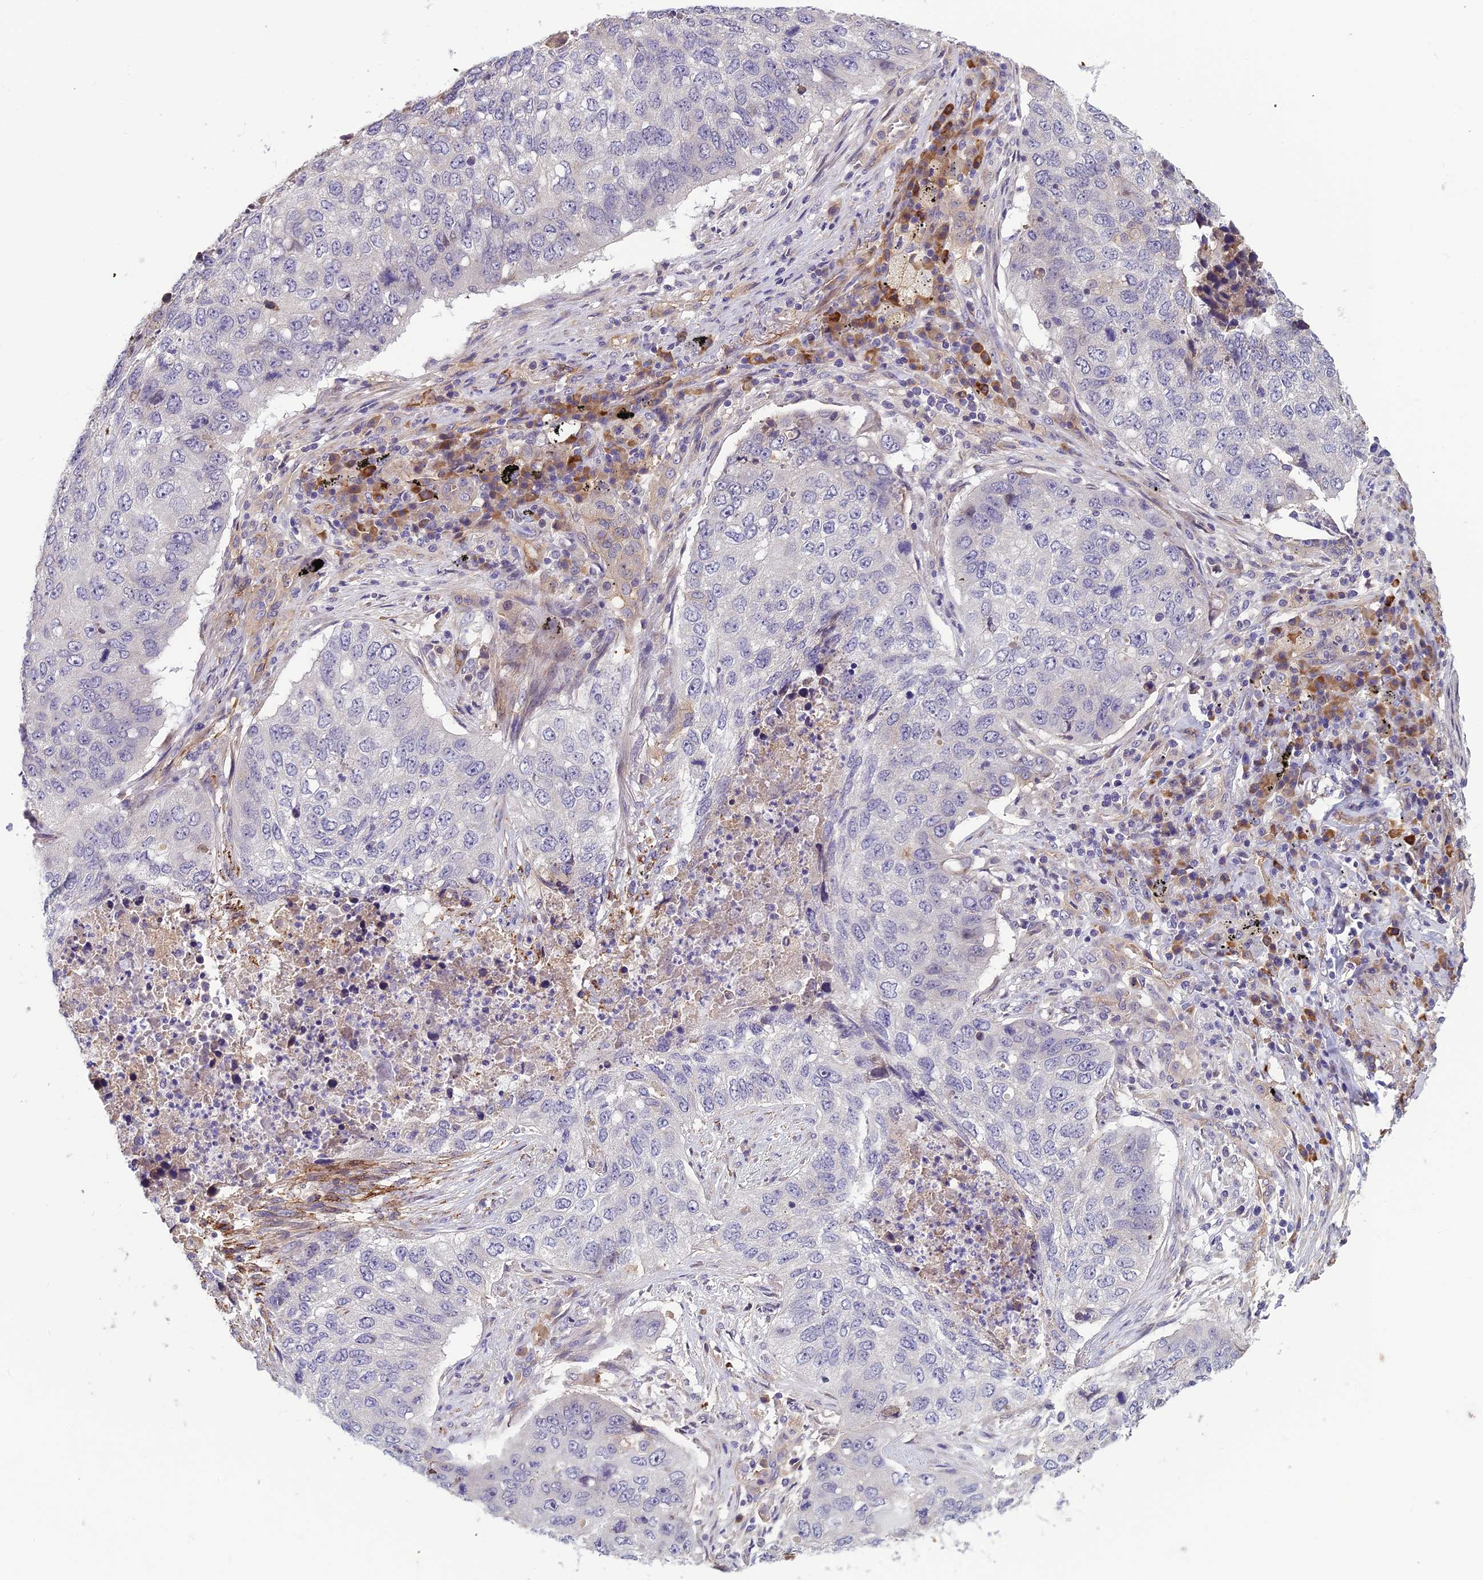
{"staining": {"intensity": "negative", "quantity": "none", "location": "none"}, "tissue": "lung cancer", "cell_type": "Tumor cells", "image_type": "cancer", "snomed": [{"axis": "morphology", "description": "Squamous cell carcinoma, NOS"}, {"axis": "topography", "description": "Lung"}], "caption": "The immunohistochemistry micrograph has no significant positivity in tumor cells of lung squamous cell carcinoma tissue.", "gene": "TSPAN15", "patient": {"sex": "female", "age": 63}}